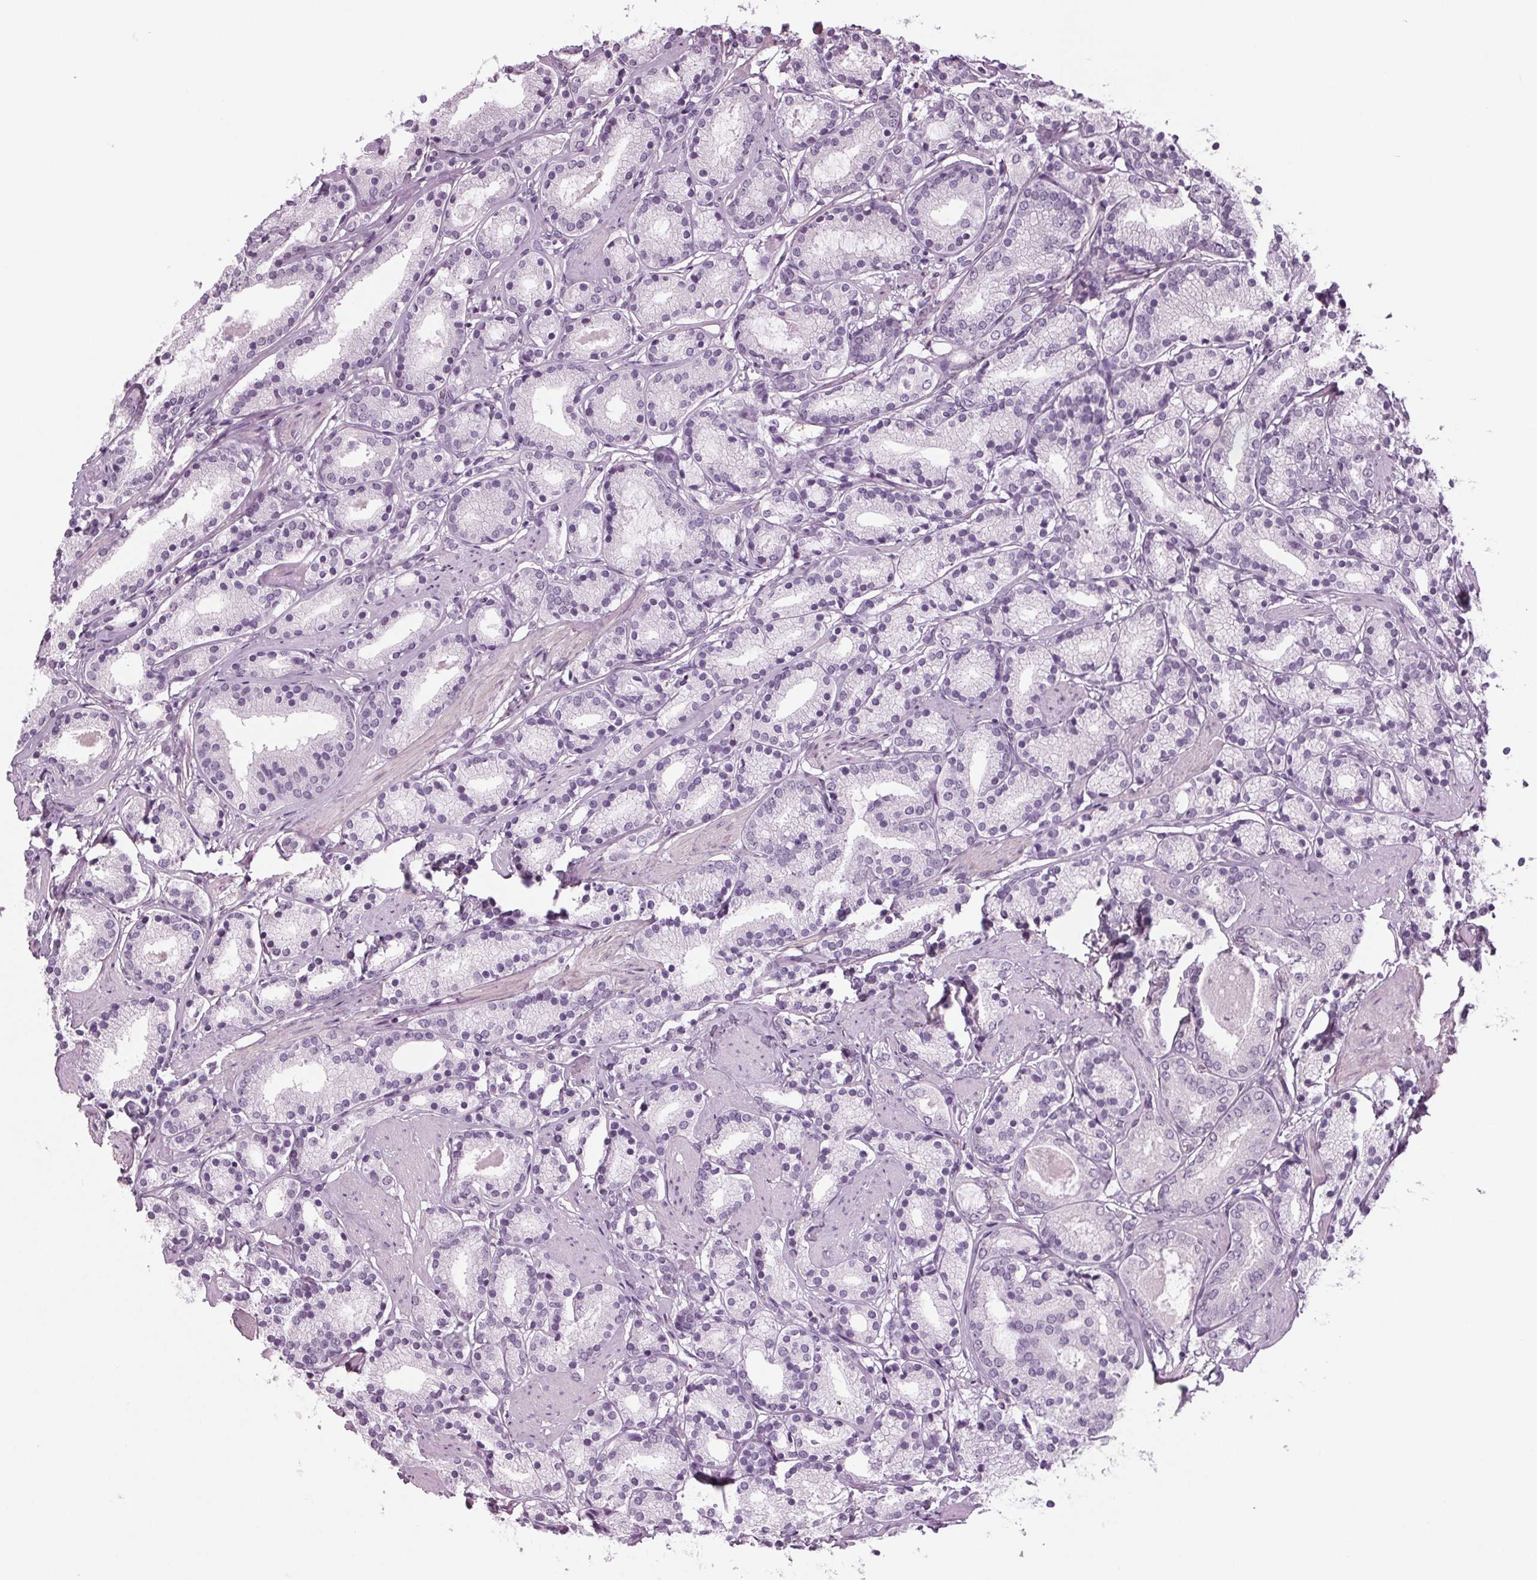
{"staining": {"intensity": "negative", "quantity": "none", "location": "none"}, "tissue": "prostate cancer", "cell_type": "Tumor cells", "image_type": "cancer", "snomed": [{"axis": "morphology", "description": "Adenocarcinoma, High grade"}, {"axis": "topography", "description": "Prostate"}], "caption": "Tumor cells show no significant protein expression in prostate cancer (adenocarcinoma (high-grade)). The staining is performed using DAB brown chromogen with nuclei counter-stained in using hematoxylin.", "gene": "BHLHE22", "patient": {"sex": "male", "age": 63}}